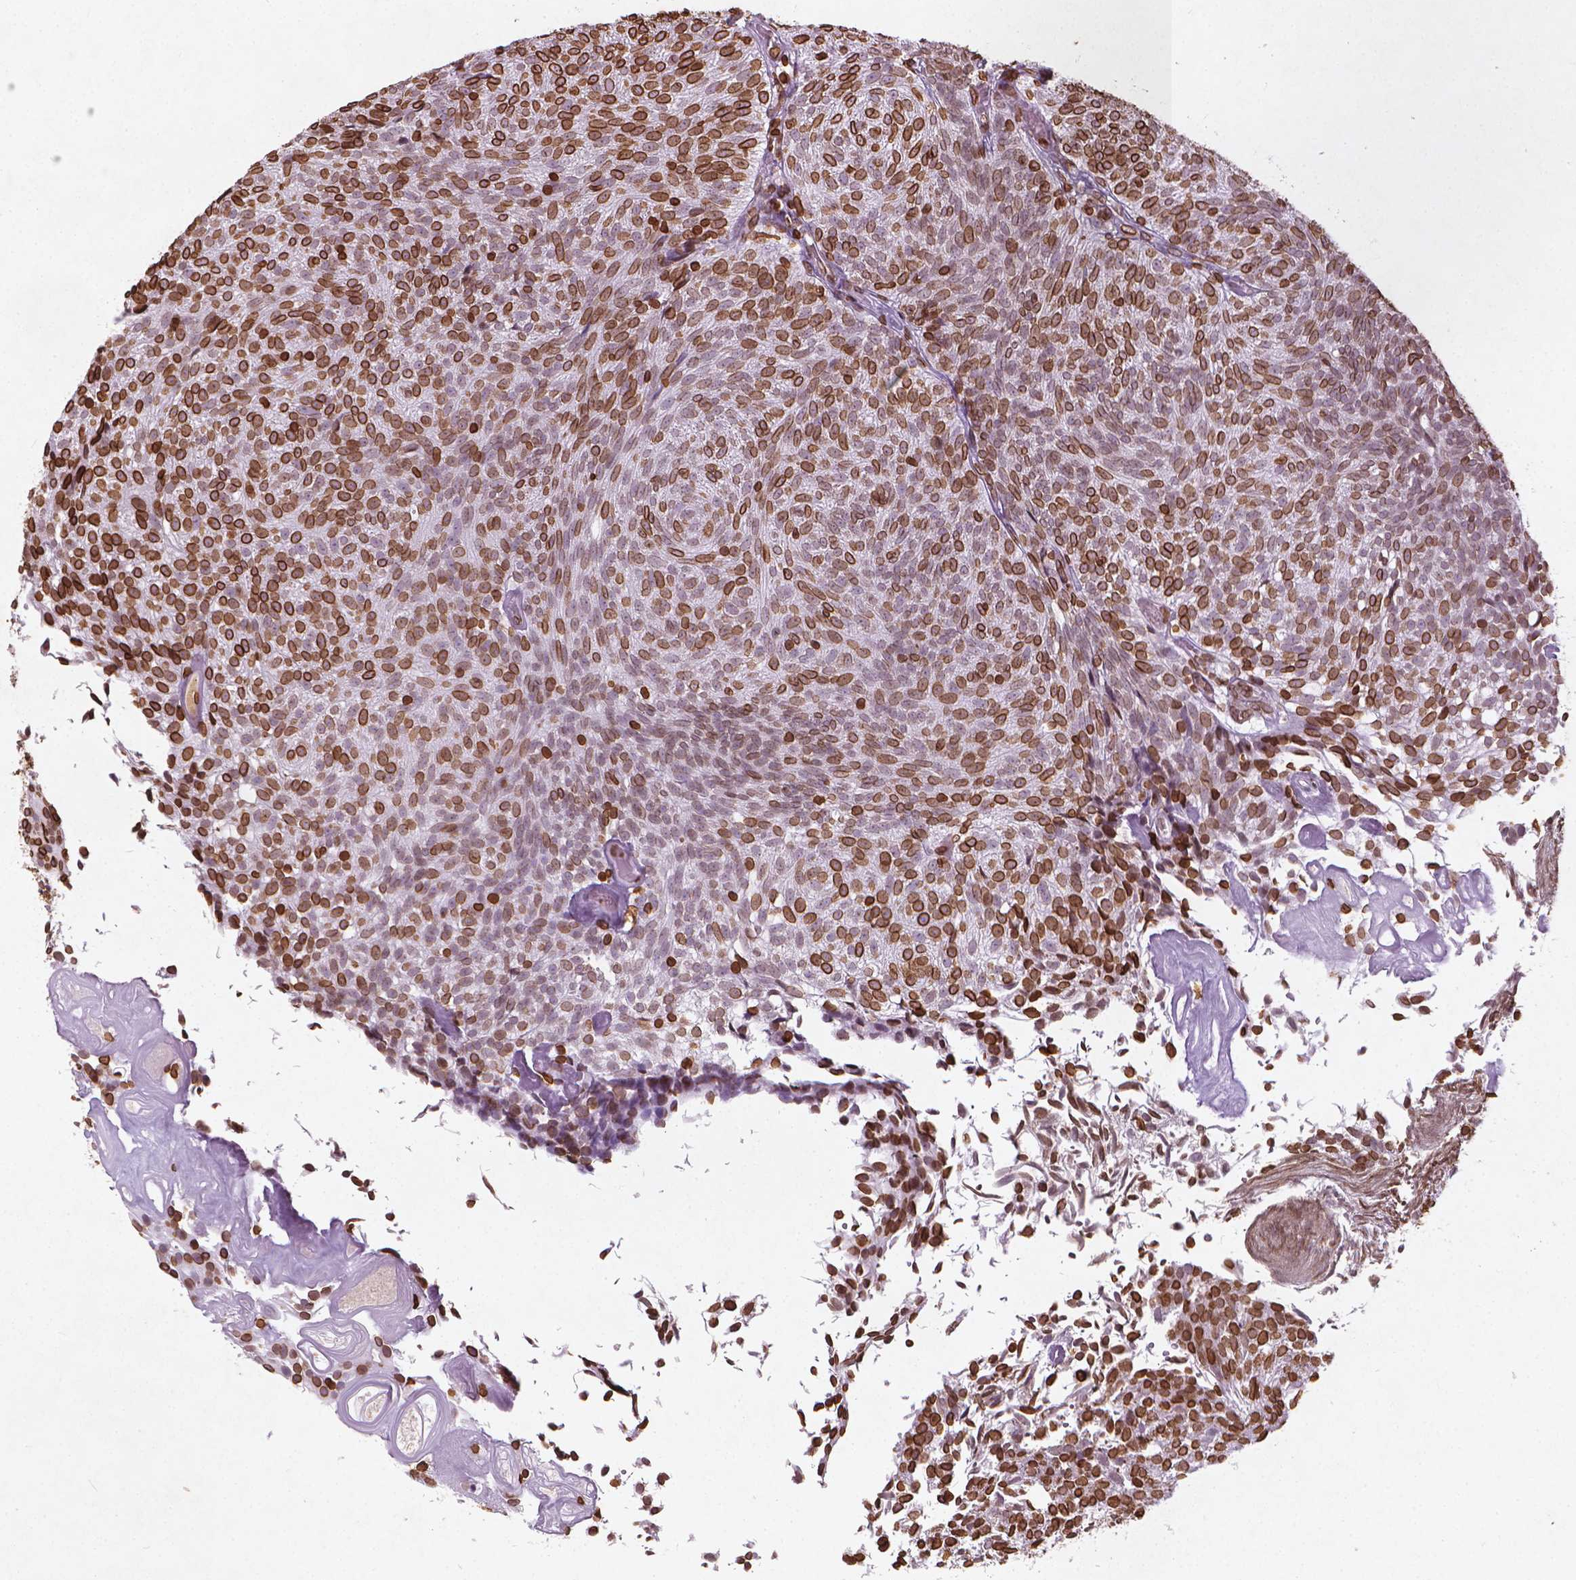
{"staining": {"intensity": "strong", "quantity": ">75%", "location": "cytoplasmic/membranous,nuclear"}, "tissue": "urothelial cancer", "cell_type": "Tumor cells", "image_type": "cancer", "snomed": [{"axis": "morphology", "description": "Urothelial carcinoma, Low grade"}, {"axis": "topography", "description": "Urinary bladder"}], "caption": "A high-resolution image shows immunohistochemistry (IHC) staining of urothelial carcinoma (low-grade), which demonstrates strong cytoplasmic/membranous and nuclear positivity in approximately >75% of tumor cells. (IHC, brightfield microscopy, high magnification).", "gene": "LMNB1", "patient": {"sex": "male", "age": 77}}